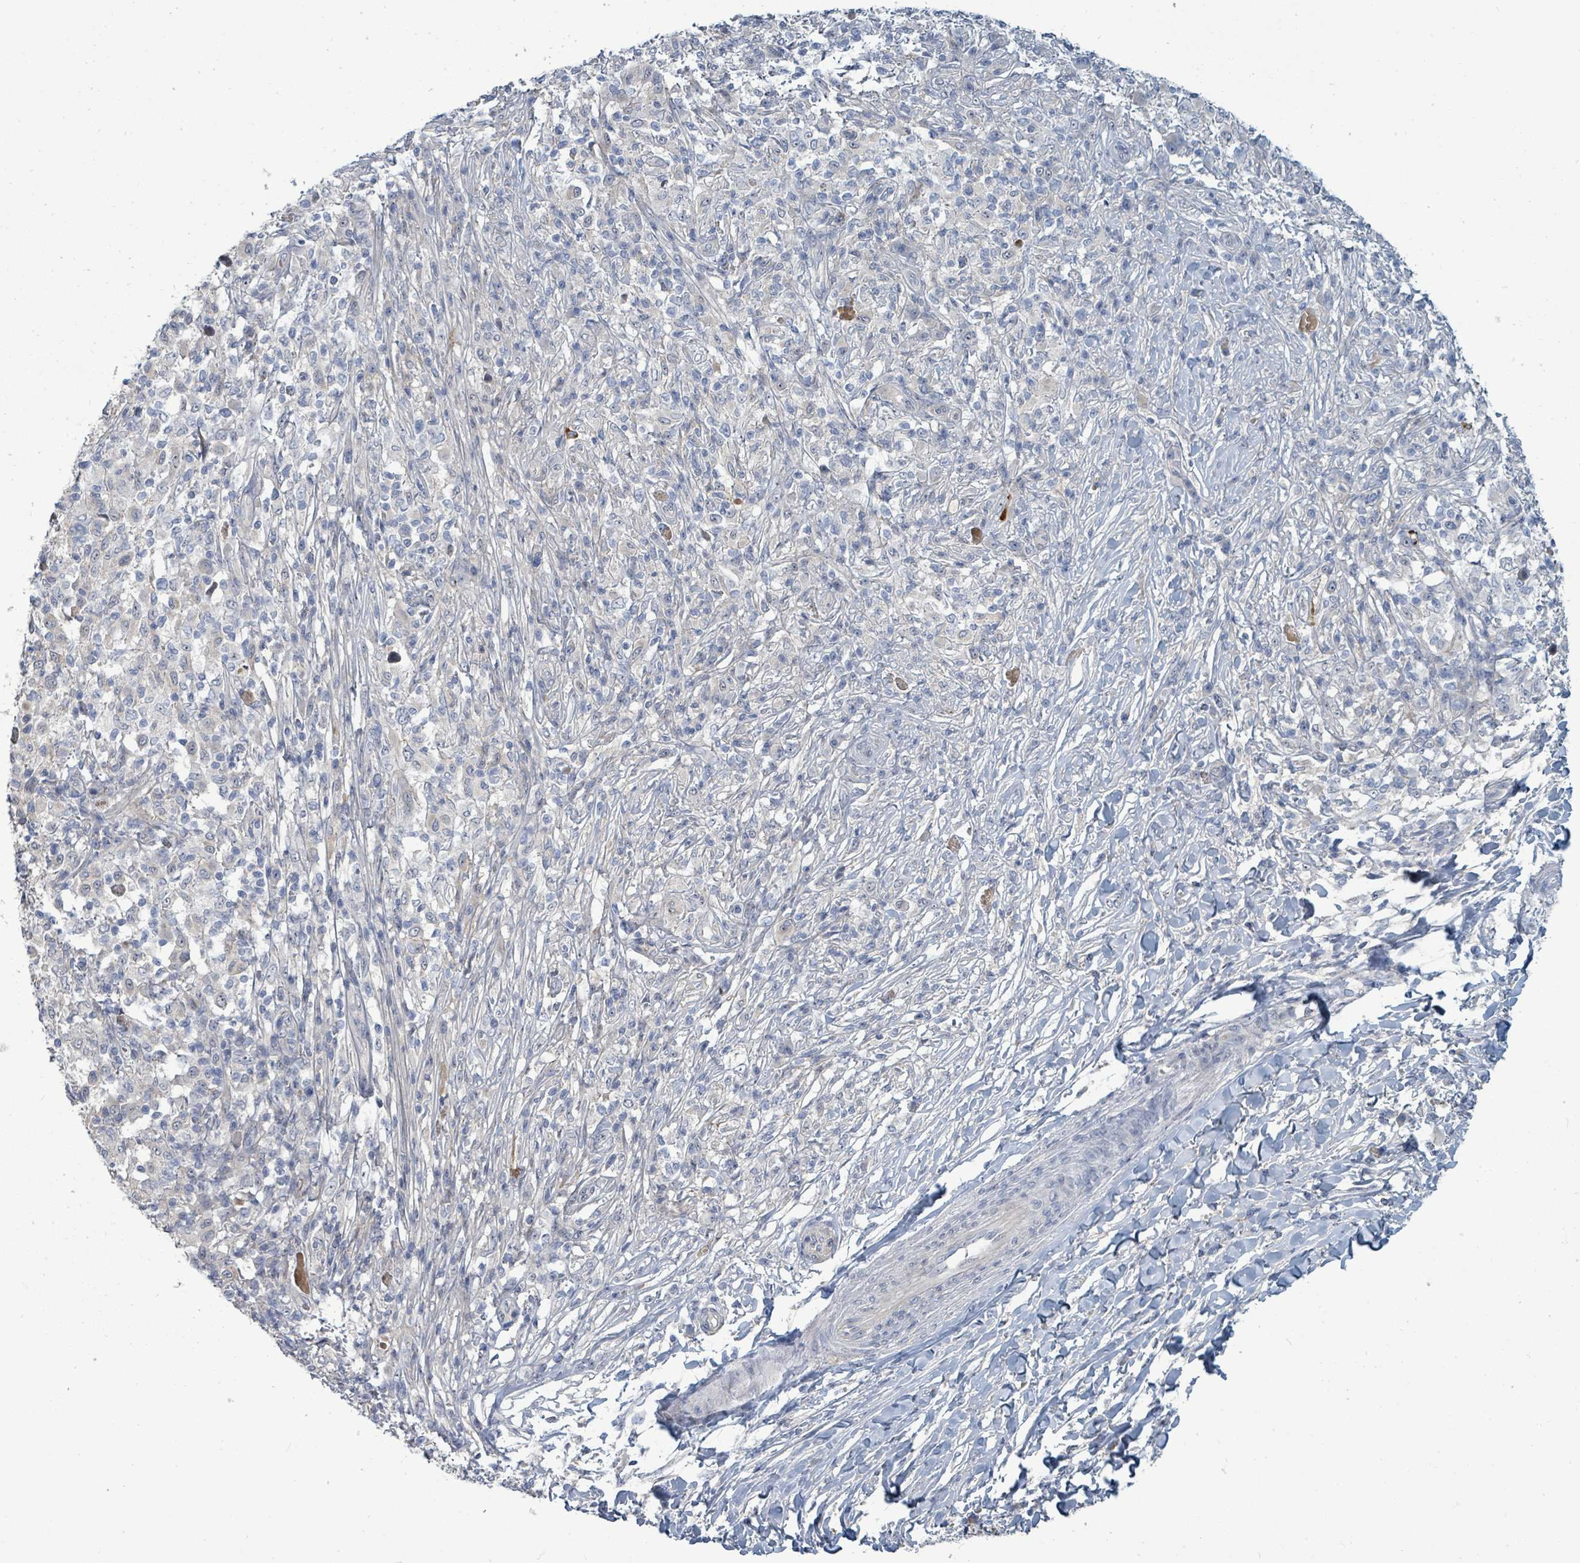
{"staining": {"intensity": "negative", "quantity": "none", "location": "none"}, "tissue": "melanoma", "cell_type": "Tumor cells", "image_type": "cancer", "snomed": [{"axis": "morphology", "description": "Malignant melanoma, NOS"}, {"axis": "topography", "description": "Skin"}], "caption": "Immunohistochemistry of melanoma exhibits no staining in tumor cells.", "gene": "TRDMT1", "patient": {"sex": "male", "age": 66}}